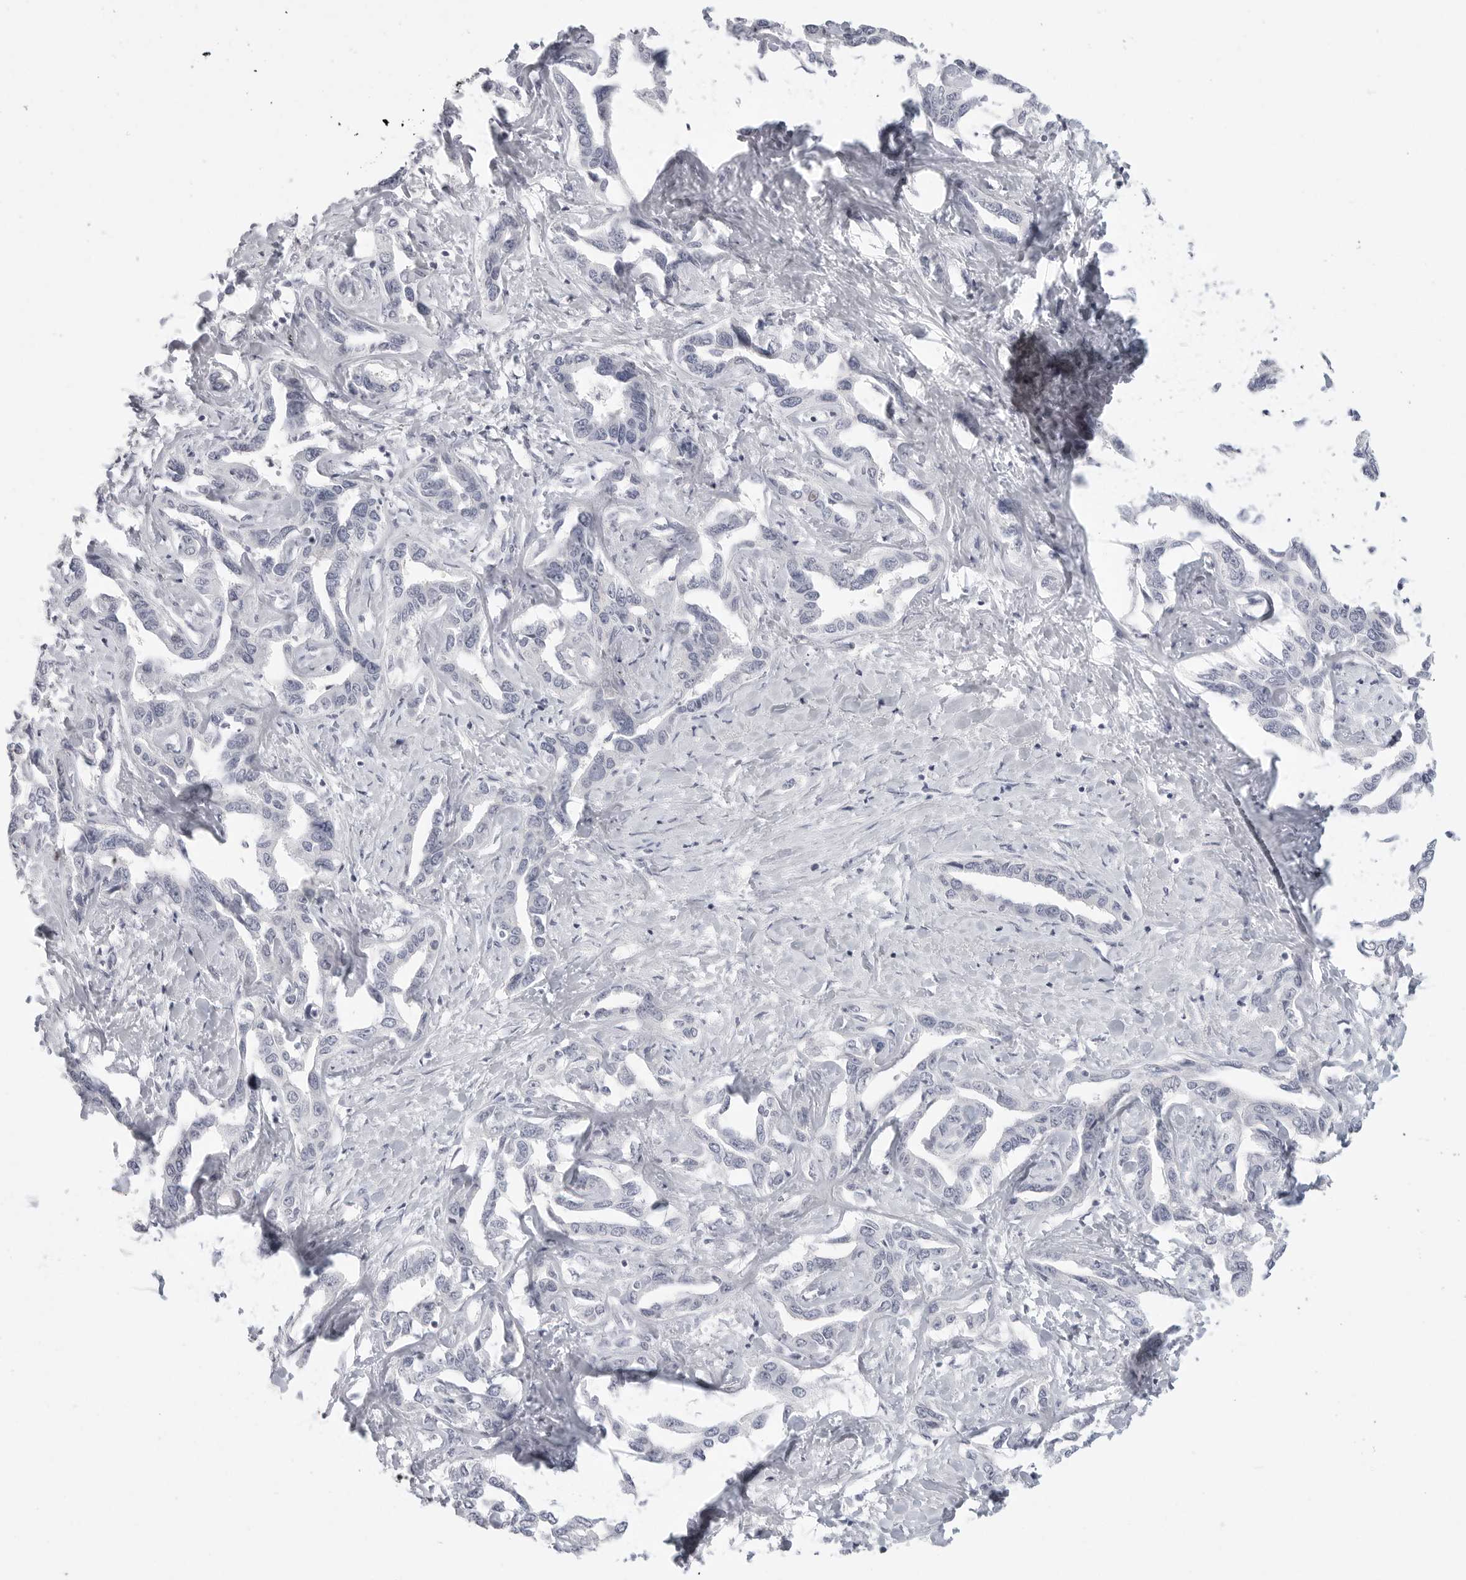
{"staining": {"intensity": "negative", "quantity": "none", "location": "none"}, "tissue": "liver cancer", "cell_type": "Tumor cells", "image_type": "cancer", "snomed": [{"axis": "morphology", "description": "Cholangiocarcinoma"}, {"axis": "topography", "description": "Liver"}], "caption": "An immunohistochemistry (IHC) photomicrograph of cholangiocarcinoma (liver) is shown. There is no staining in tumor cells of cholangiocarcinoma (liver).", "gene": "HMGCS2", "patient": {"sex": "male", "age": 59}}